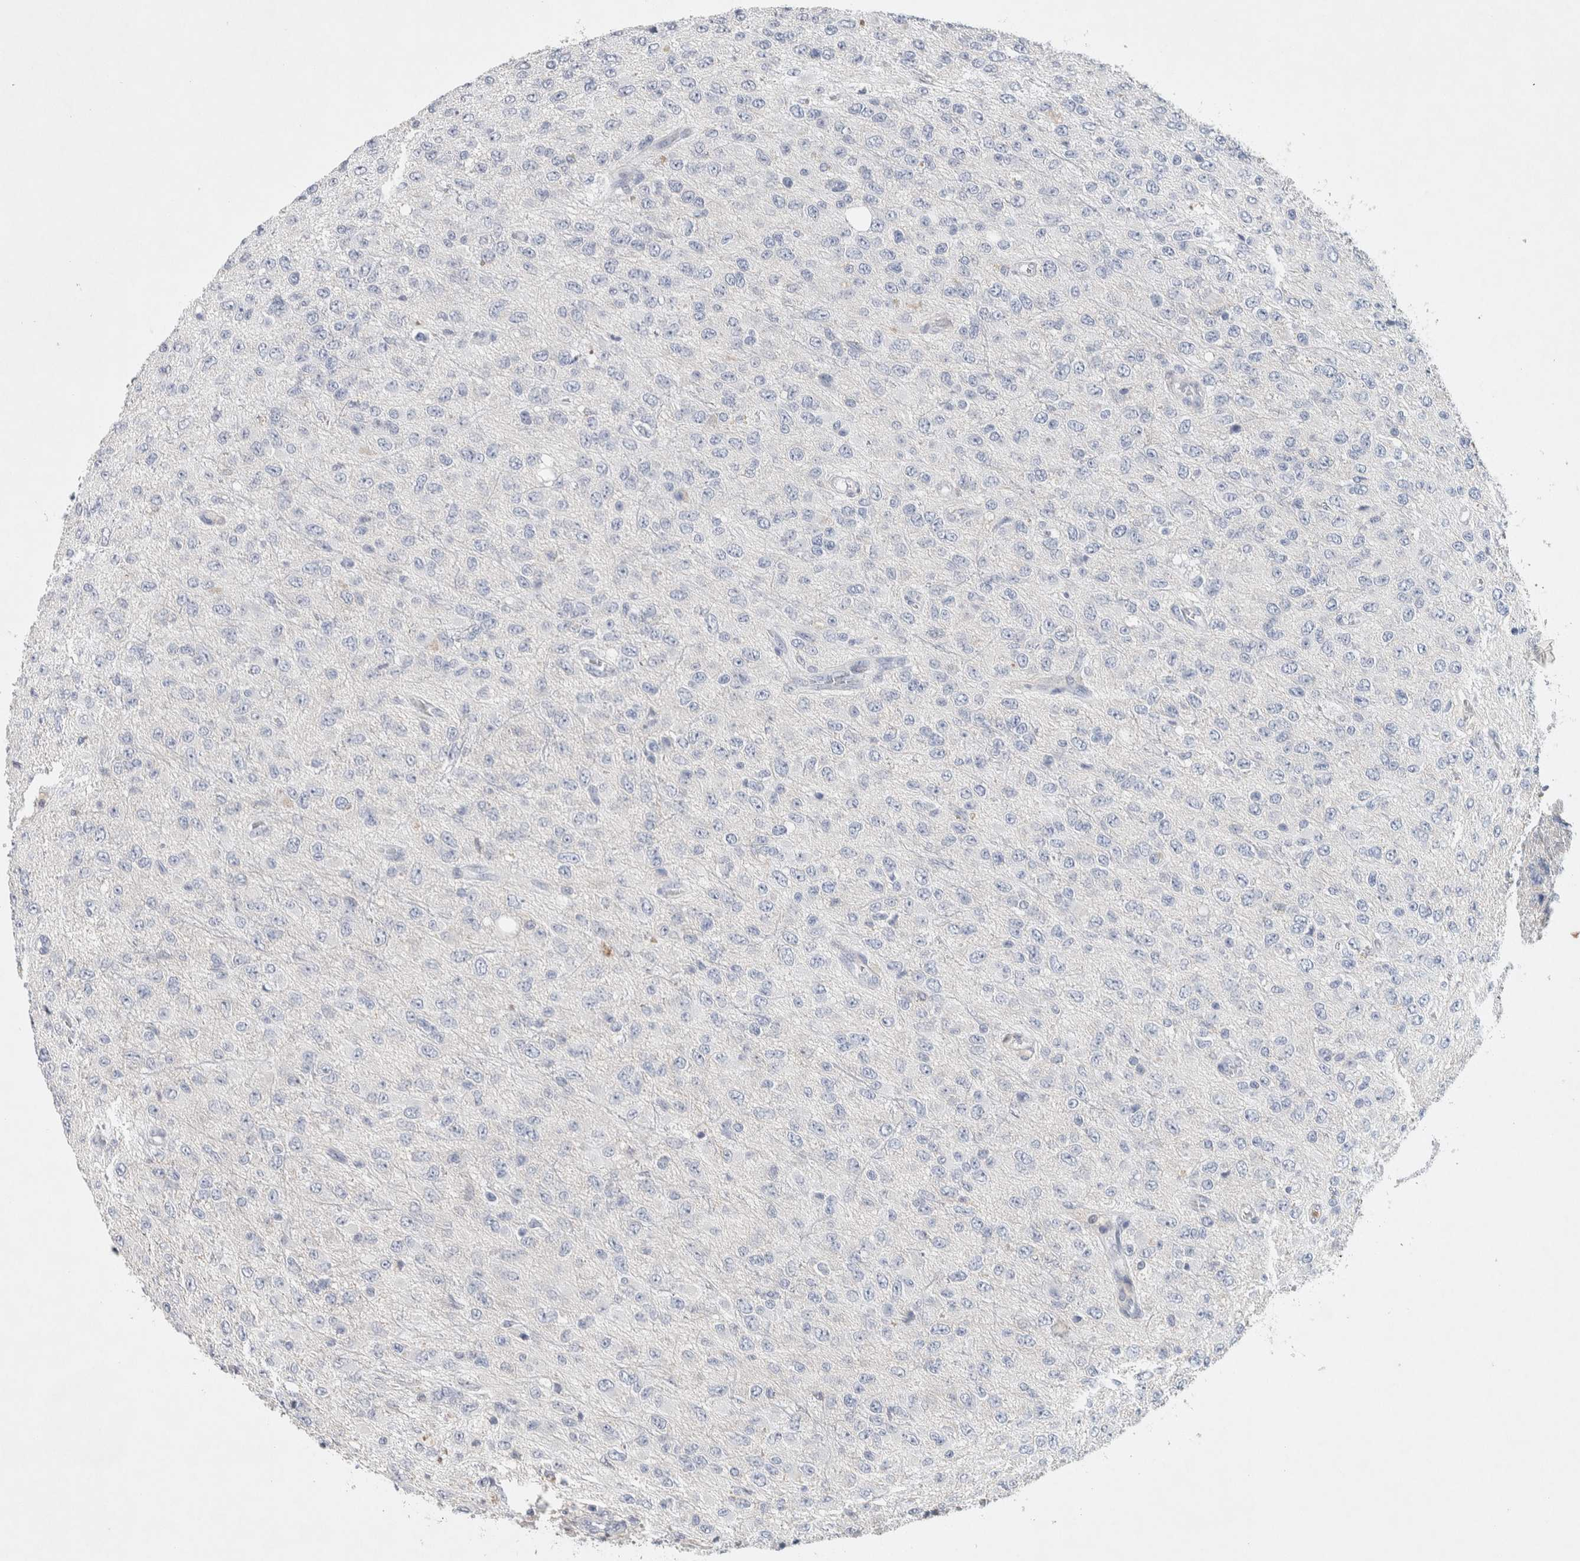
{"staining": {"intensity": "negative", "quantity": "none", "location": "none"}, "tissue": "glioma", "cell_type": "Tumor cells", "image_type": "cancer", "snomed": [{"axis": "morphology", "description": "Glioma, malignant, High grade"}, {"axis": "topography", "description": "pancreas cauda"}], "caption": "The immunohistochemistry micrograph has no significant expression in tumor cells of malignant glioma (high-grade) tissue.", "gene": "NCF2", "patient": {"sex": "male", "age": 60}}